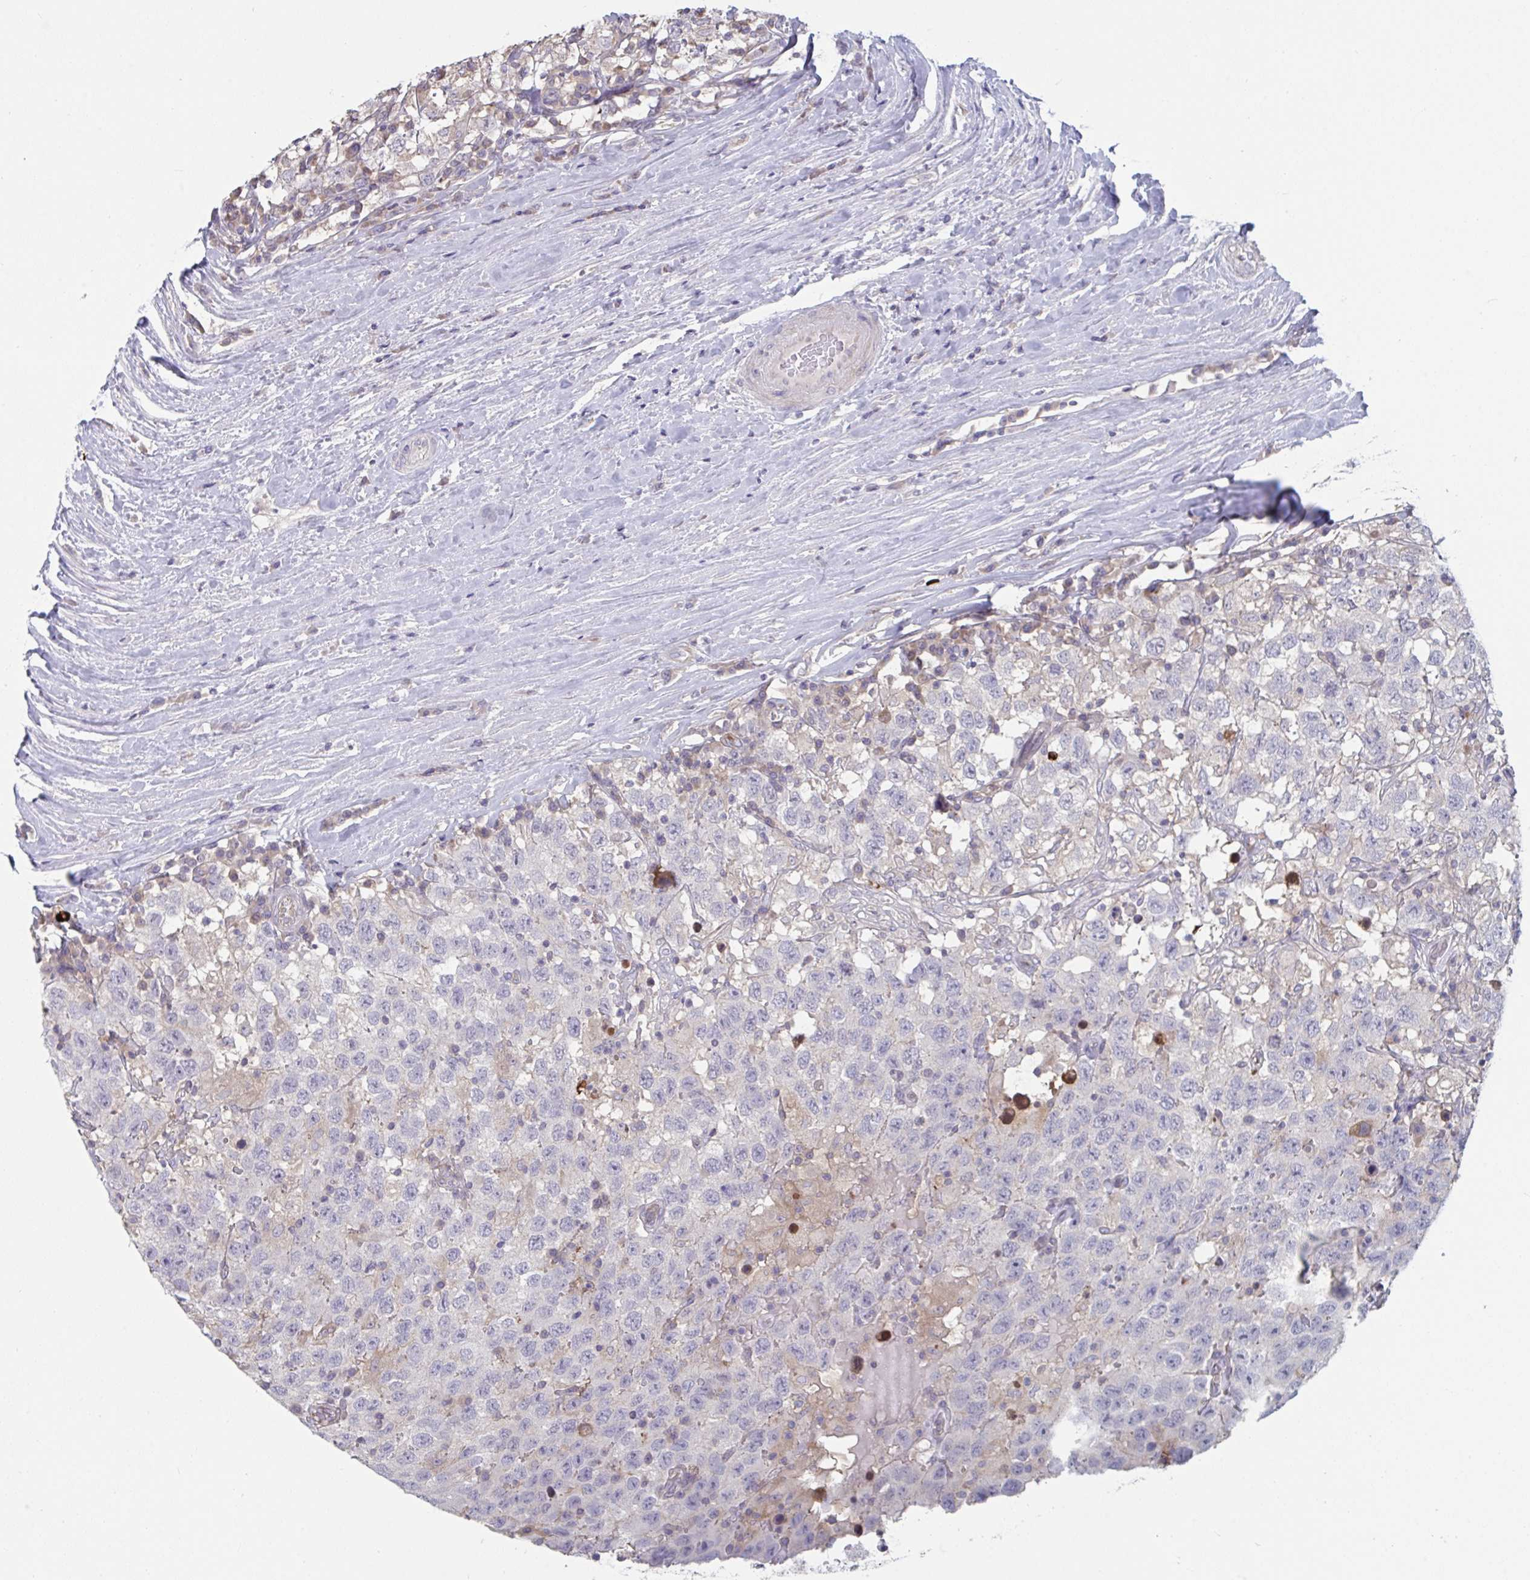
{"staining": {"intensity": "negative", "quantity": "none", "location": "none"}, "tissue": "testis cancer", "cell_type": "Tumor cells", "image_type": "cancer", "snomed": [{"axis": "morphology", "description": "Seminoma, NOS"}, {"axis": "topography", "description": "Testis"}], "caption": "IHC of seminoma (testis) shows no positivity in tumor cells. The staining is performed using DAB brown chromogen with nuclei counter-stained in using hematoxylin.", "gene": "STK26", "patient": {"sex": "male", "age": 41}}